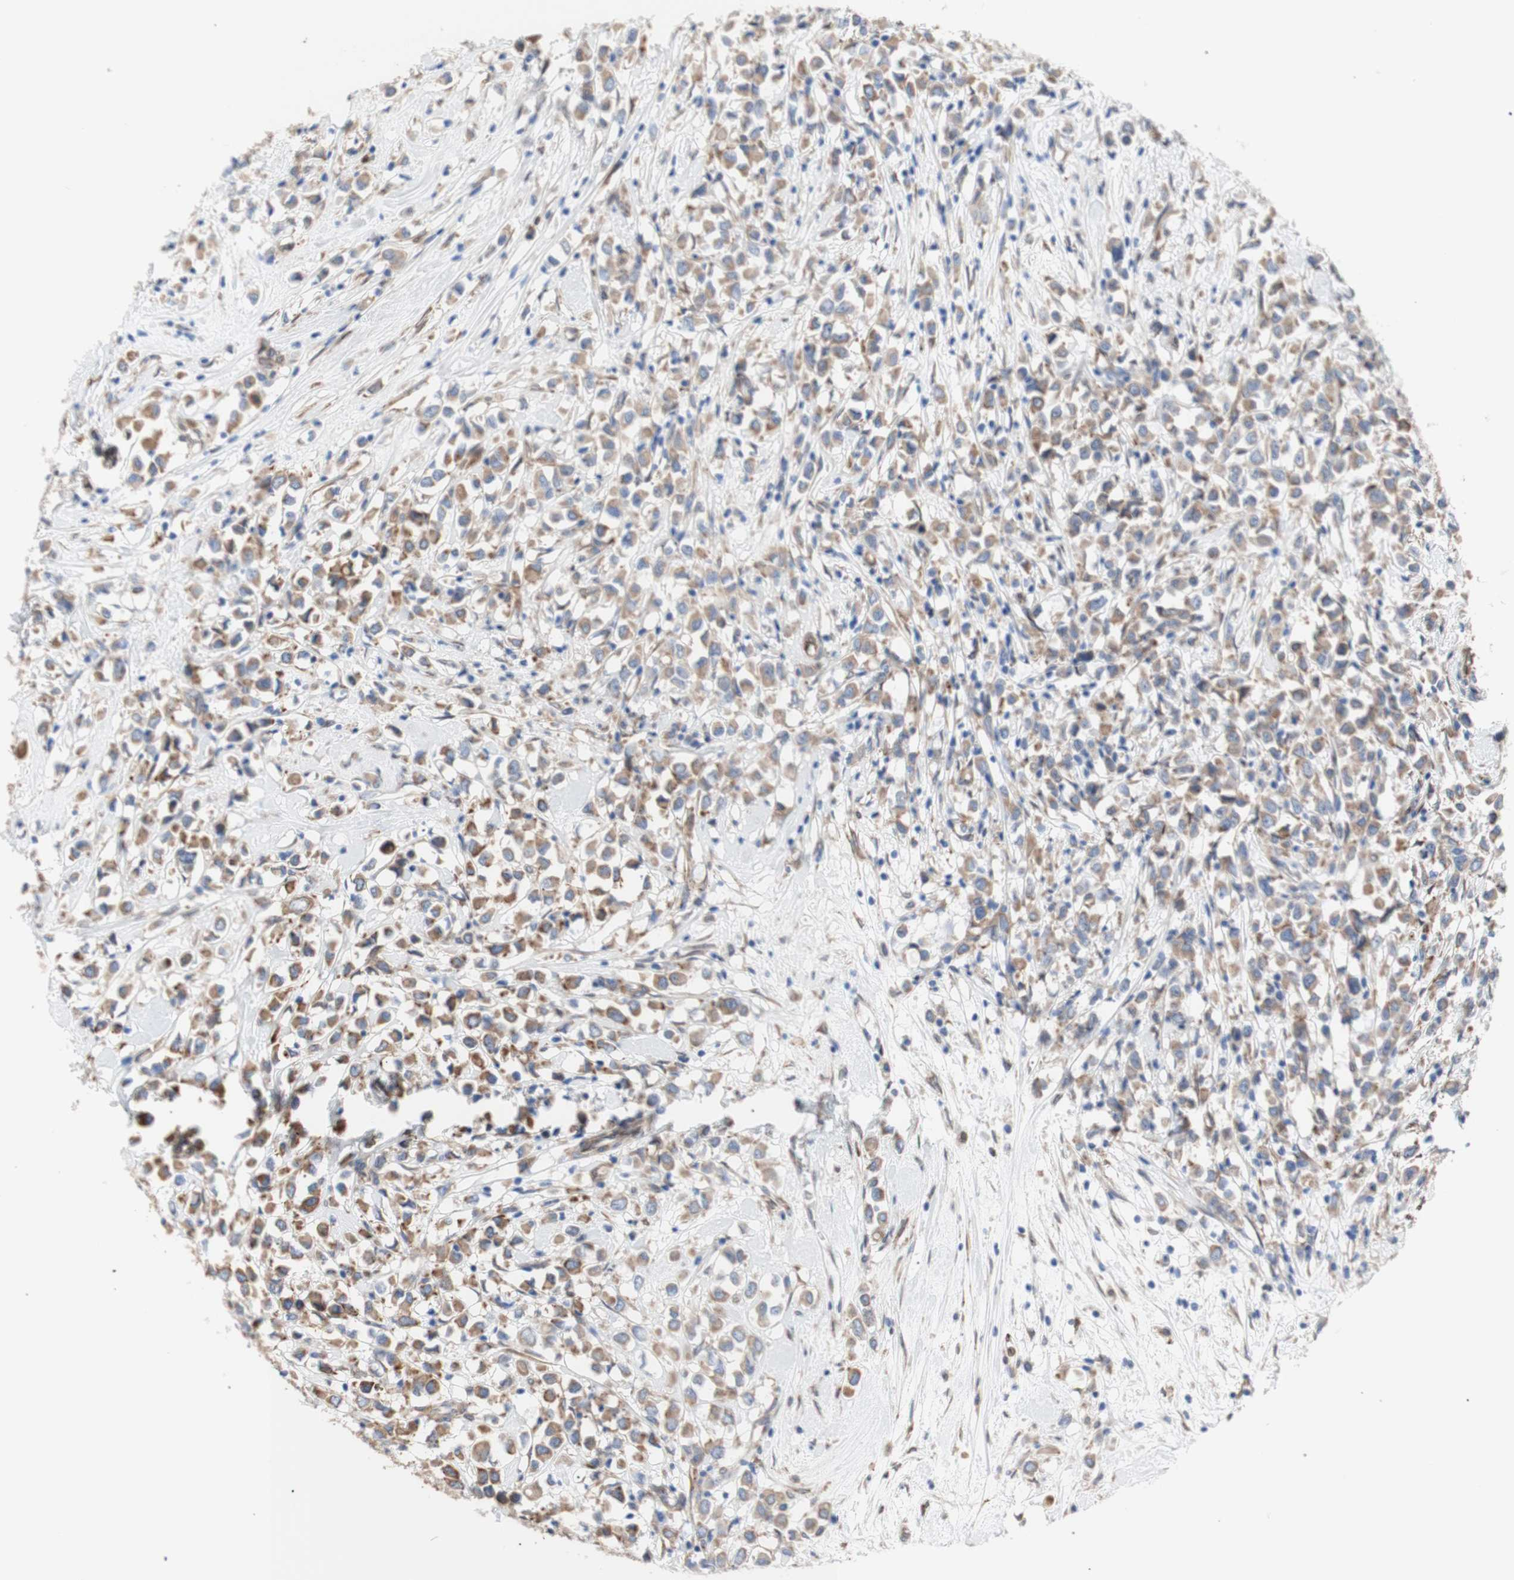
{"staining": {"intensity": "moderate", "quantity": ">75%", "location": "cytoplasmic/membranous"}, "tissue": "breast cancer", "cell_type": "Tumor cells", "image_type": "cancer", "snomed": [{"axis": "morphology", "description": "Duct carcinoma"}, {"axis": "topography", "description": "Breast"}], "caption": "Moderate cytoplasmic/membranous expression for a protein is seen in approximately >75% of tumor cells of breast cancer (intraductal carcinoma) using IHC.", "gene": "ERLIN1", "patient": {"sex": "female", "age": 61}}